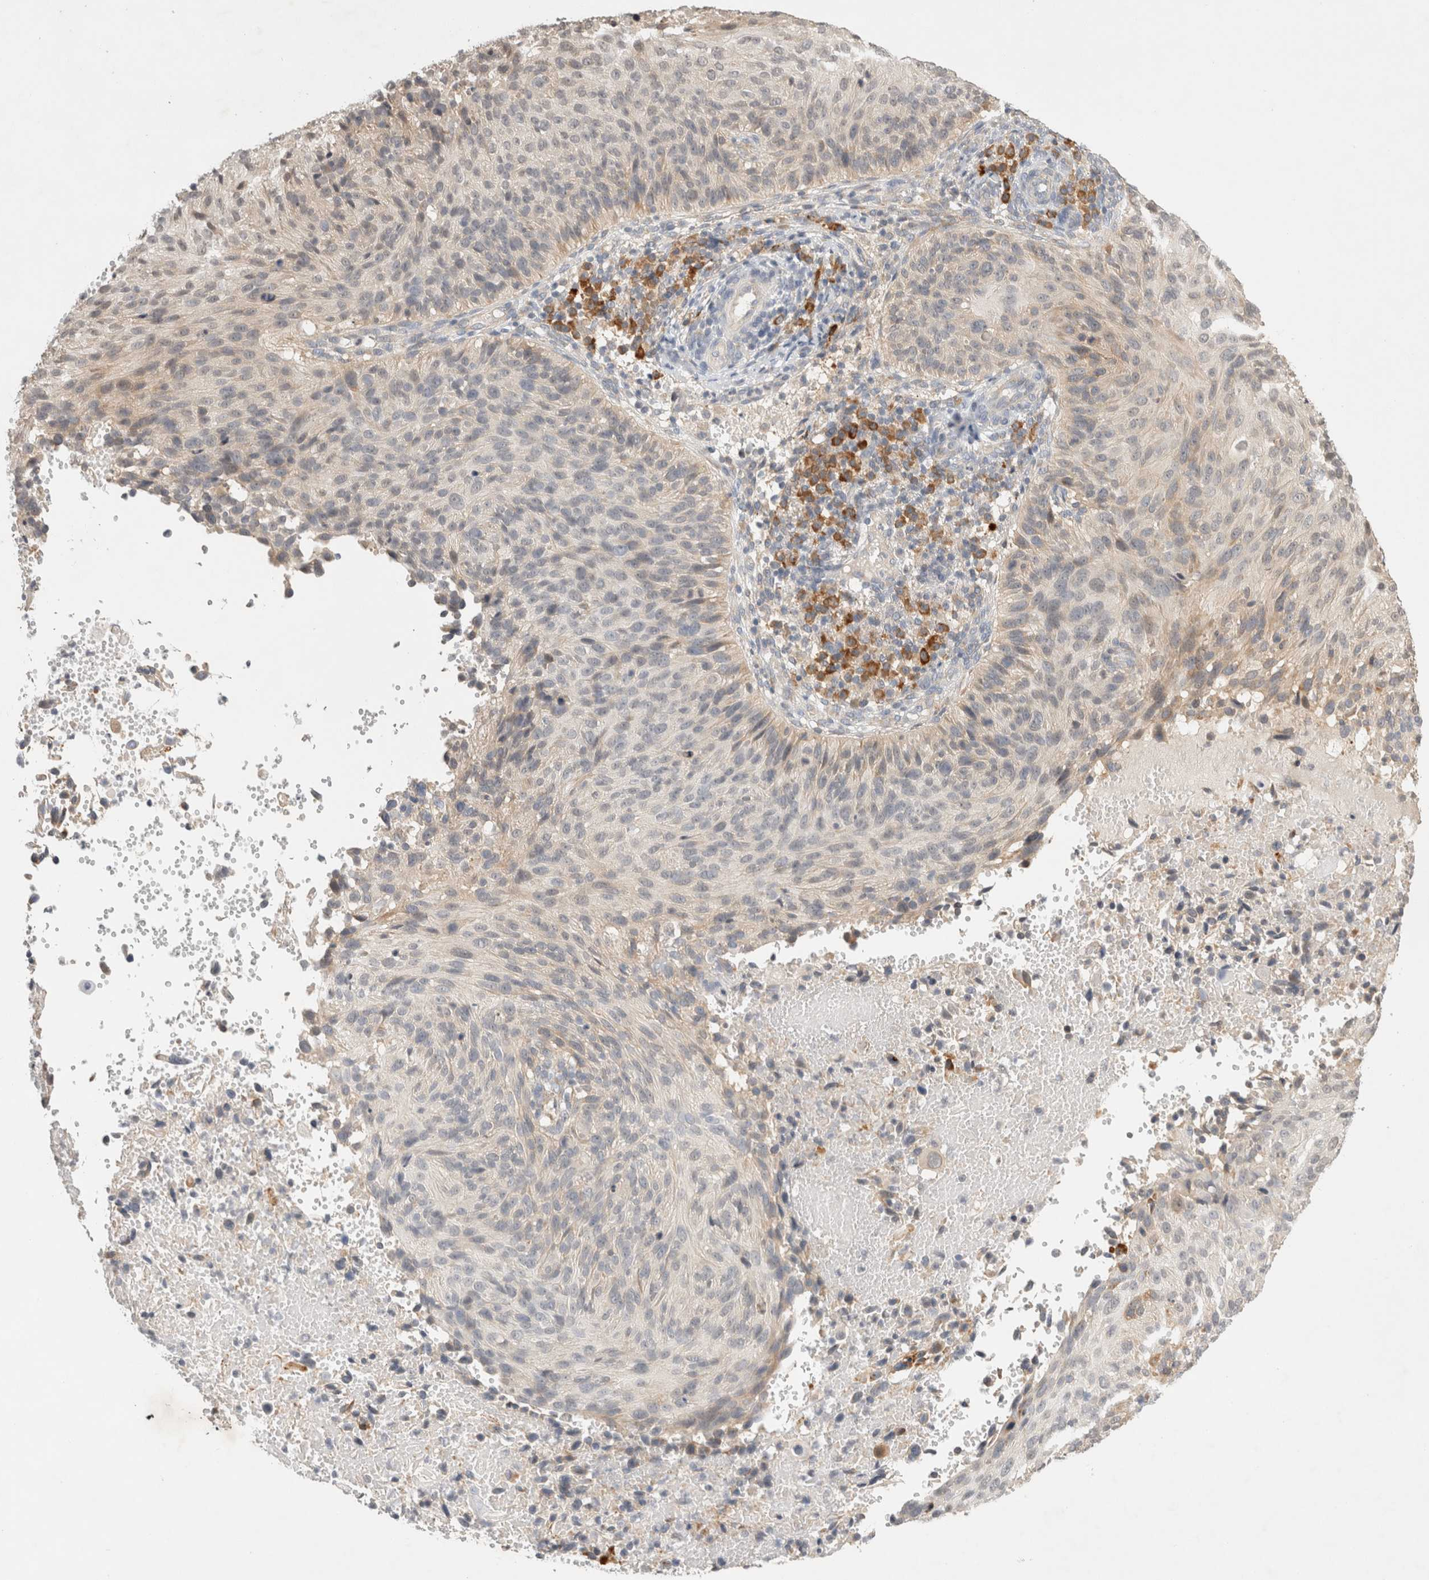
{"staining": {"intensity": "weak", "quantity": "<25%", "location": "cytoplasmic/membranous"}, "tissue": "cervical cancer", "cell_type": "Tumor cells", "image_type": "cancer", "snomed": [{"axis": "morphology", "description": "Squamous cell carcinoma, NOS"}, {"axis": "topography", "description": "Cervix"}], "caption": "Histopathology image shows no protein staining in tumor cells of squamous cell carcinoma (cervical) tissue.", "gene": "NEDD4L", "patient": {"sex": "female", "age": 74}}